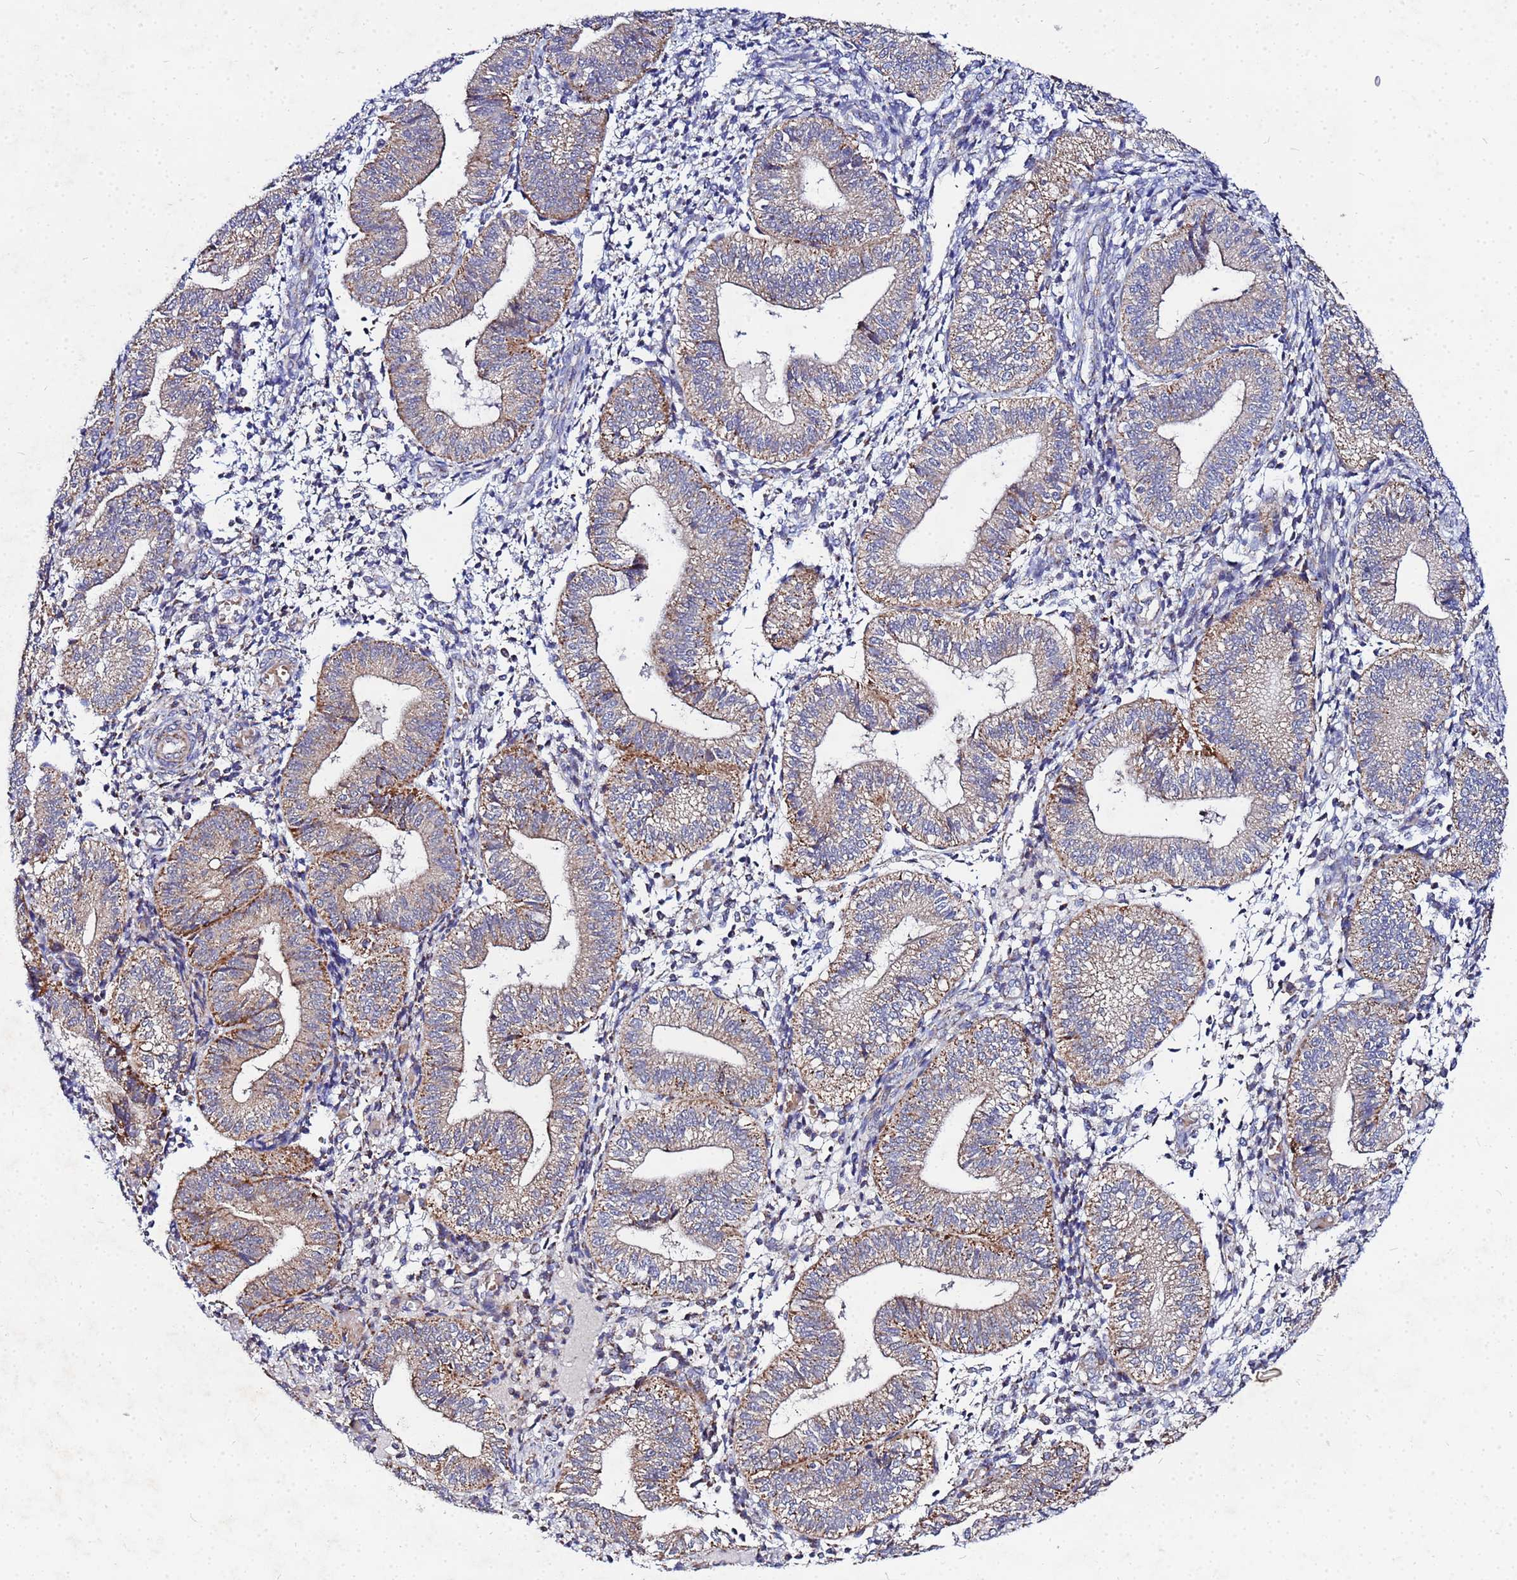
{"staining": {"intensity": "negative", "quantity": "none", "location": "none"}, "tissue": "endometrium", "cell_type": "Cells in endometrial stroma", "image_type": "normal", "snomed": [{"axis": "morphology", "description": "Normal tissue, NOS"}, {"axis": "topography", "description": "Endometrium"}], "caption": "Histopathology image shows no protein positivity in cells in endometrial stroma of benign endometrium. The staining is performed using DAB (3,3'-diaminobenzidine) brown chromogen with nuclei counter-stained in using hematoxylin.", "gene": "FAHD2A", "patient": {"sex": "female", "age": 34}}